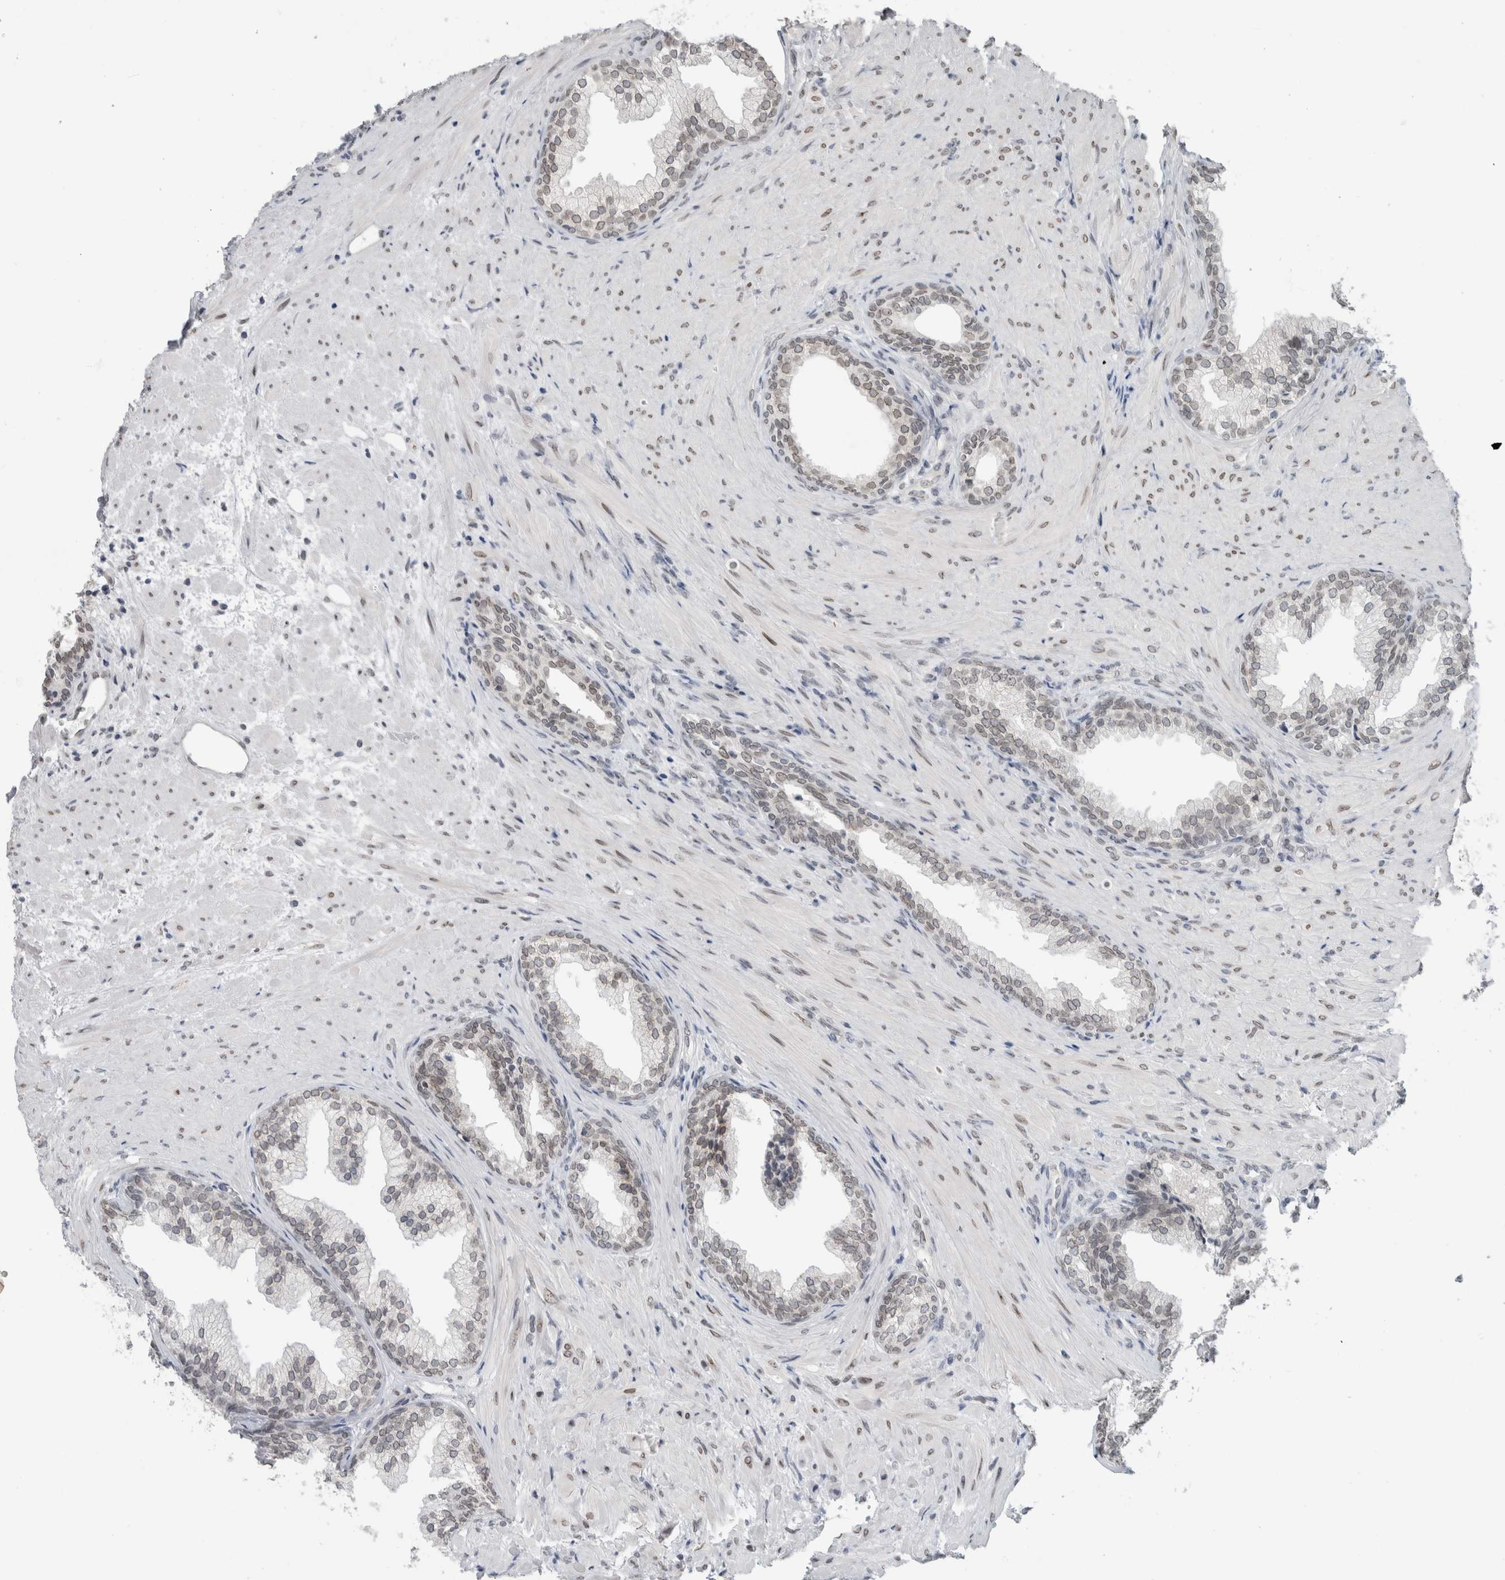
{"staining": {"intensity": "weak", "quantity": "25%-75%", "location": "cytoplasmic/membranous,nuclear"}, "tissue": "prostate", "cell_type": "Glandular cells", "image_type": "normal", "snomed": [{"axis": "morphology", "description": "Normal tissue, NOS"}, {"axis": "topography", "description": "Prostate"}], "caption": "Approximately 25%-75% of glandular cells in normal human prostate exhibit weak cytoplasmic/membranous,nuclear protein staining as visualized by brown immunohistochemical staining.", "gene": "ZNF770", "patient": {"sex": "male", "age": 76}}